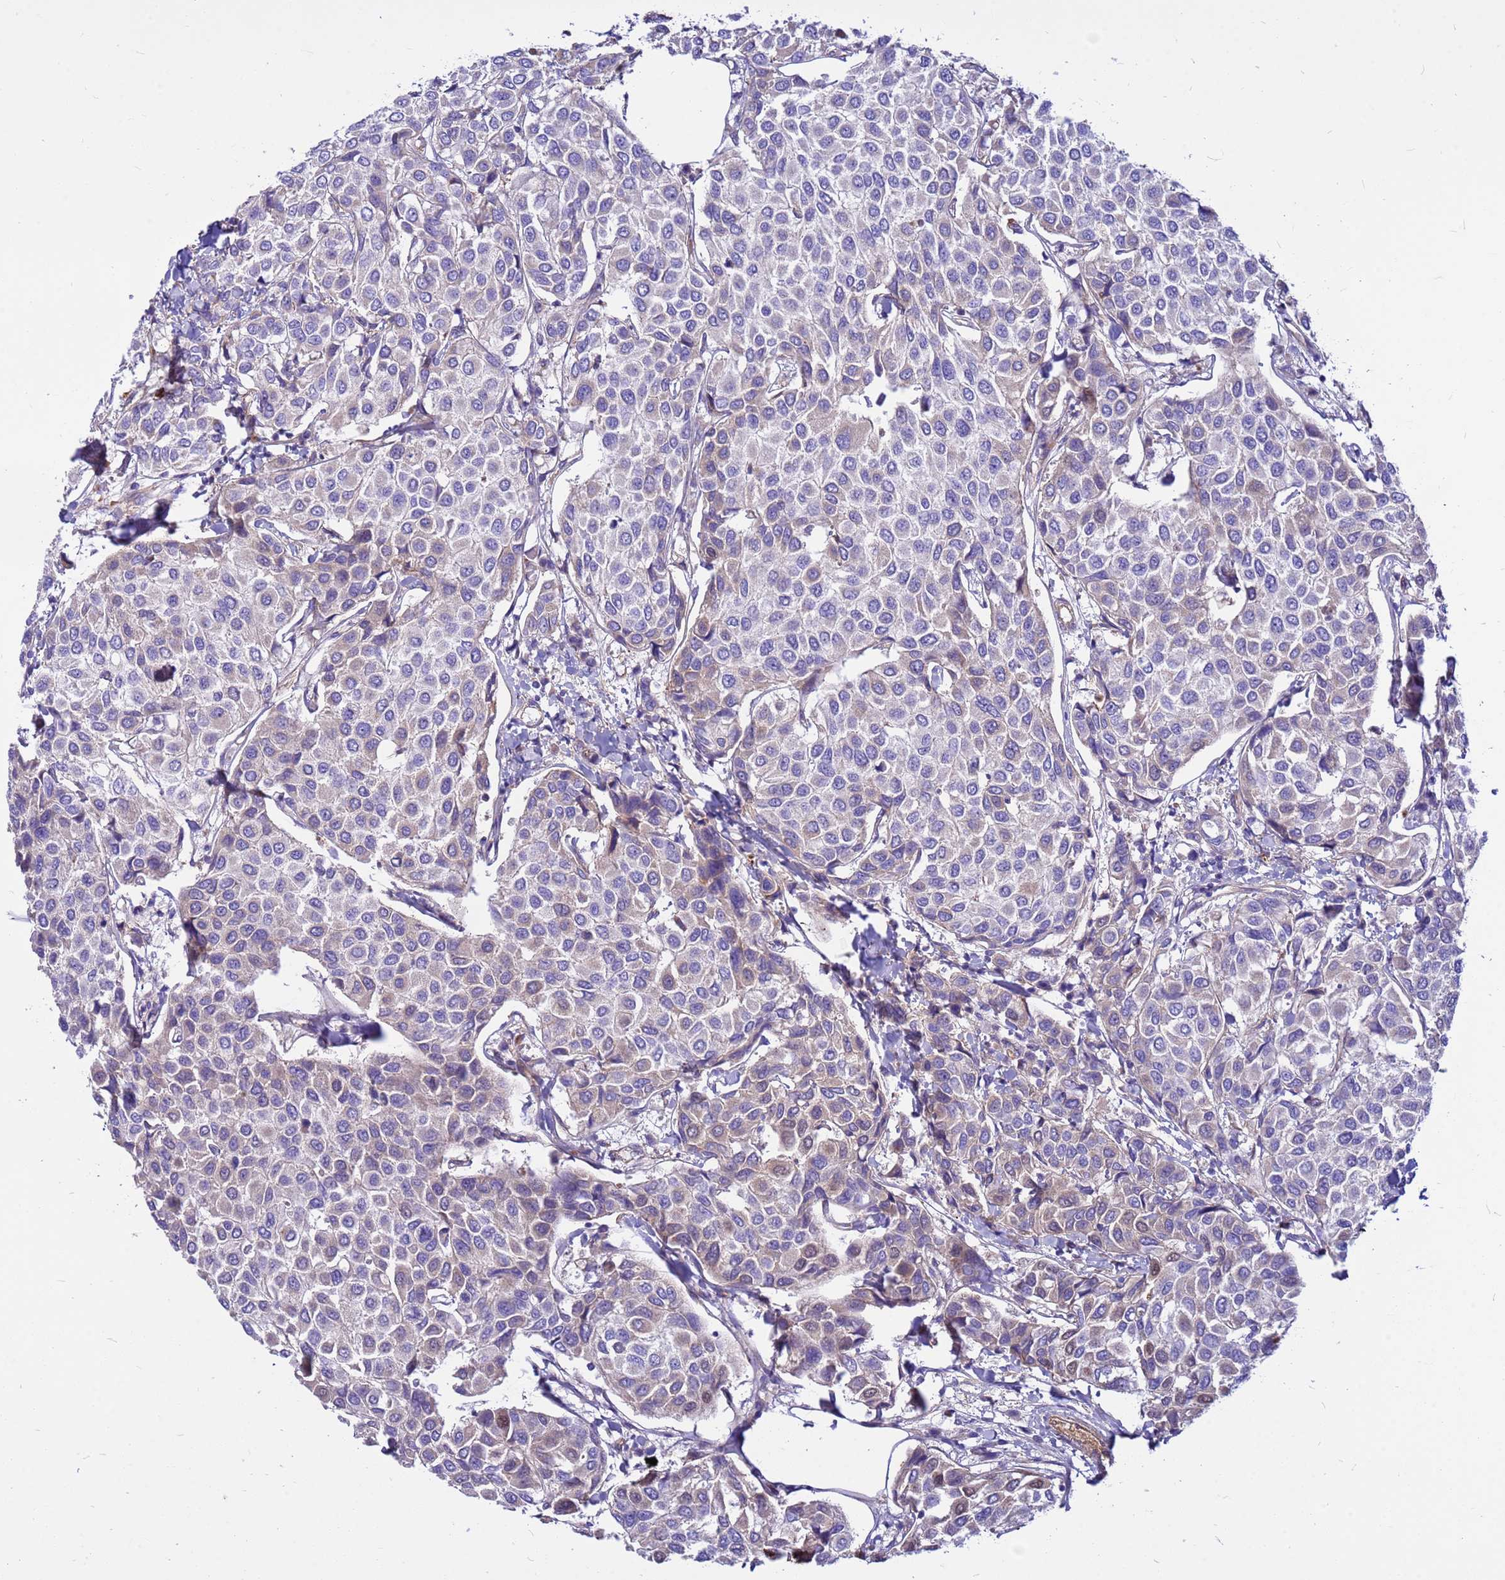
{"staining": {"intensity": "weak", "quantity": "<25%", "location": "cytoplasmic/membranous"}, "tissue": "breast cancer", "cell_type": "Tumor cells", "image_type": "cancer", "snomed": [{"axis": "morphology", "description": "Duct carcinoma"}, {"axis": "topography", "description": "Breast"}], "caption": "This image is of breast cancer stained with IHC to label a protein in brown with the nuclei are counter-stained blue. There is no expression in tumor cells.", "gene": "CRHBP", "patient": {"sex": "female", "age": 55}}